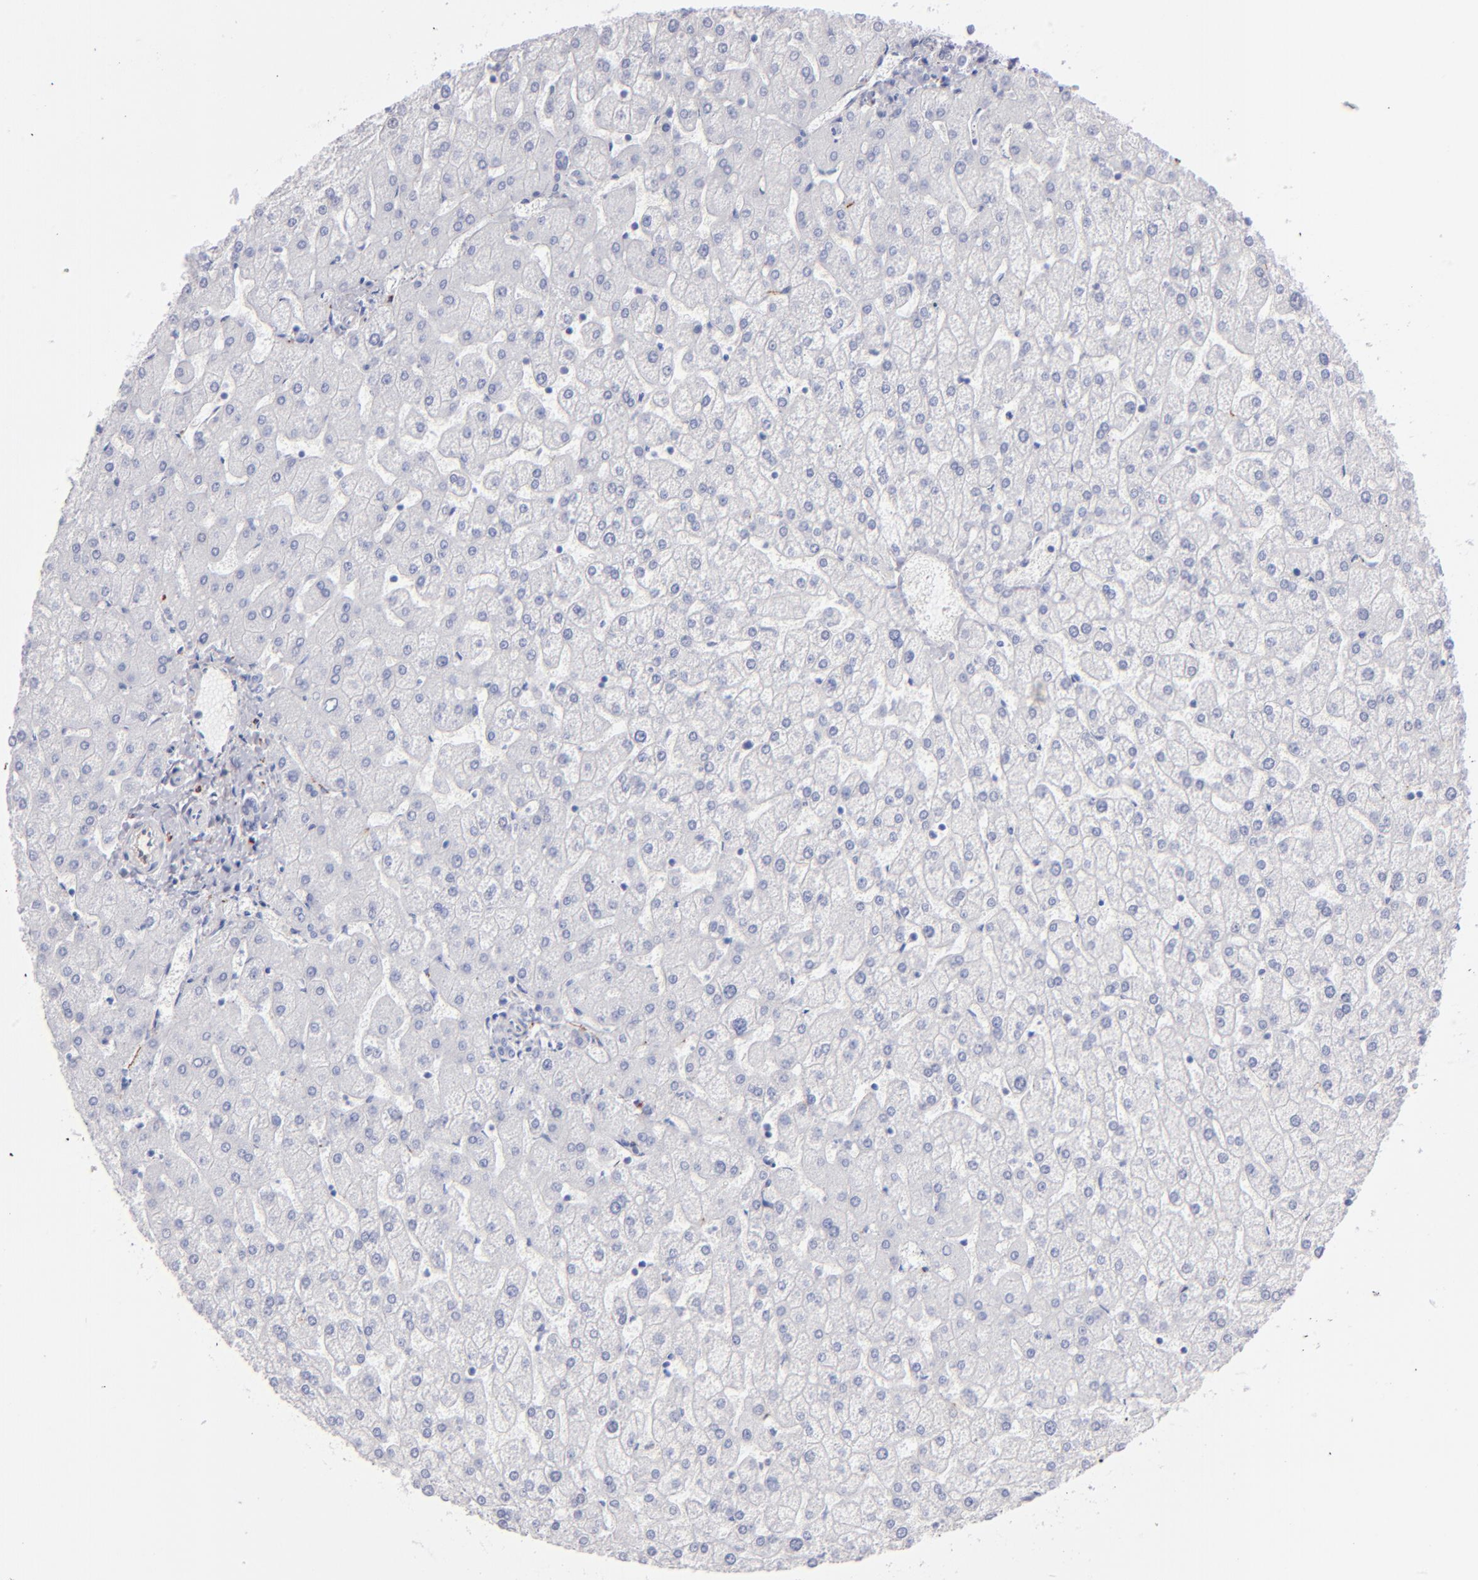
{"staining": {"intensity": "negative", "quantity": "none", "location": "none"}, "tissue": "liver", "cell_type": "Cholangiocytes", "image_type": "normal", "snomed": [{"axis": "morphology", "description": "Normal tissue, NOS"}, {"axis": "topography", "description": "Liver"}], "caption": "High power microscopy micrograph of an immunohistochemistry photomicrograph of normal liver, revealing no significant staining in cholangiocytes.", "gene": "AHNAK2", "patient": {"sex": "female", "age": 32}}